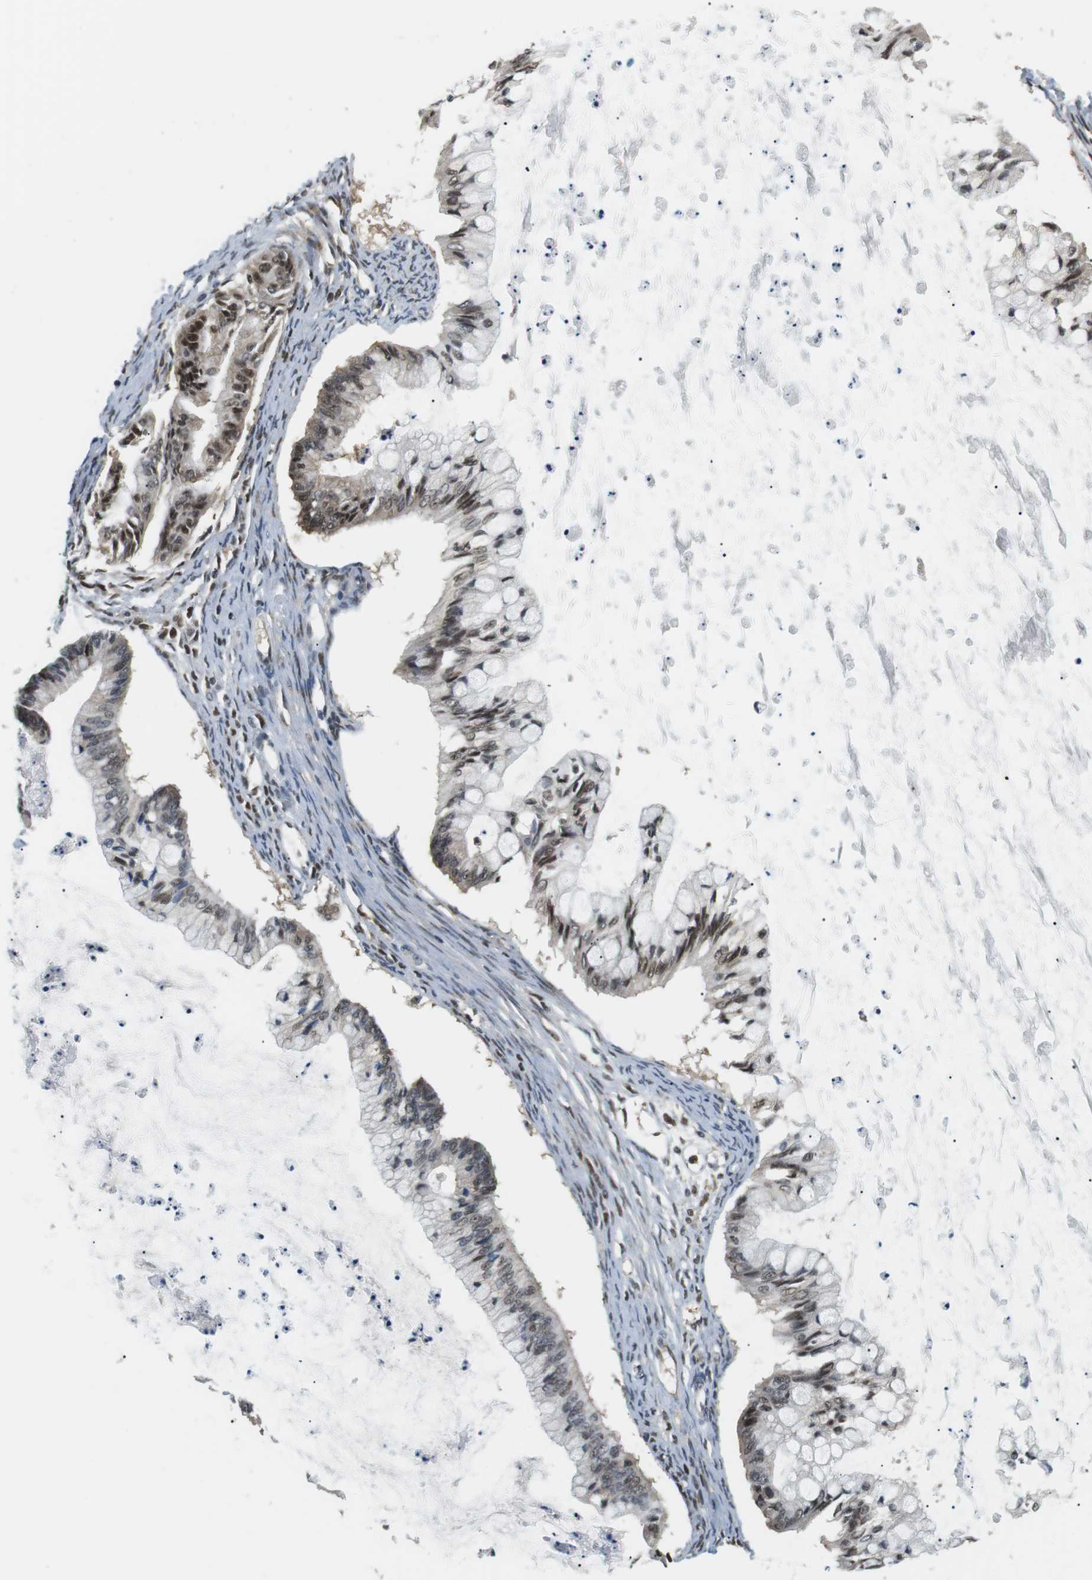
{"staining": {"intensity": "moderate", "quantity": ">75%", "location": "cytoplasmic/membranous,nuclear"}, "tissue": "ovarian cancer", "cell_type": "Tumor cells", "image_type": "cancer", "snomed": [{"axis": "morphology", "description": "Cystadenocarcinoma, mucinous, NOS"}, {"axis": "topography", "description": "Ovary"}], "caption": "A medium amount of moderate cytoplasmic/membranous and nuclear staining is identified in approximately >75% of tumor cells in ovarian mucinous cystadenocarcinoma tissue. The protein is stained brown, and the nuclei are stained in blue (DAB IHC with brightfield microscopy, high magnification).", "gene": "CSNK2B", "patient": {"sex": "female", "age": 57}}